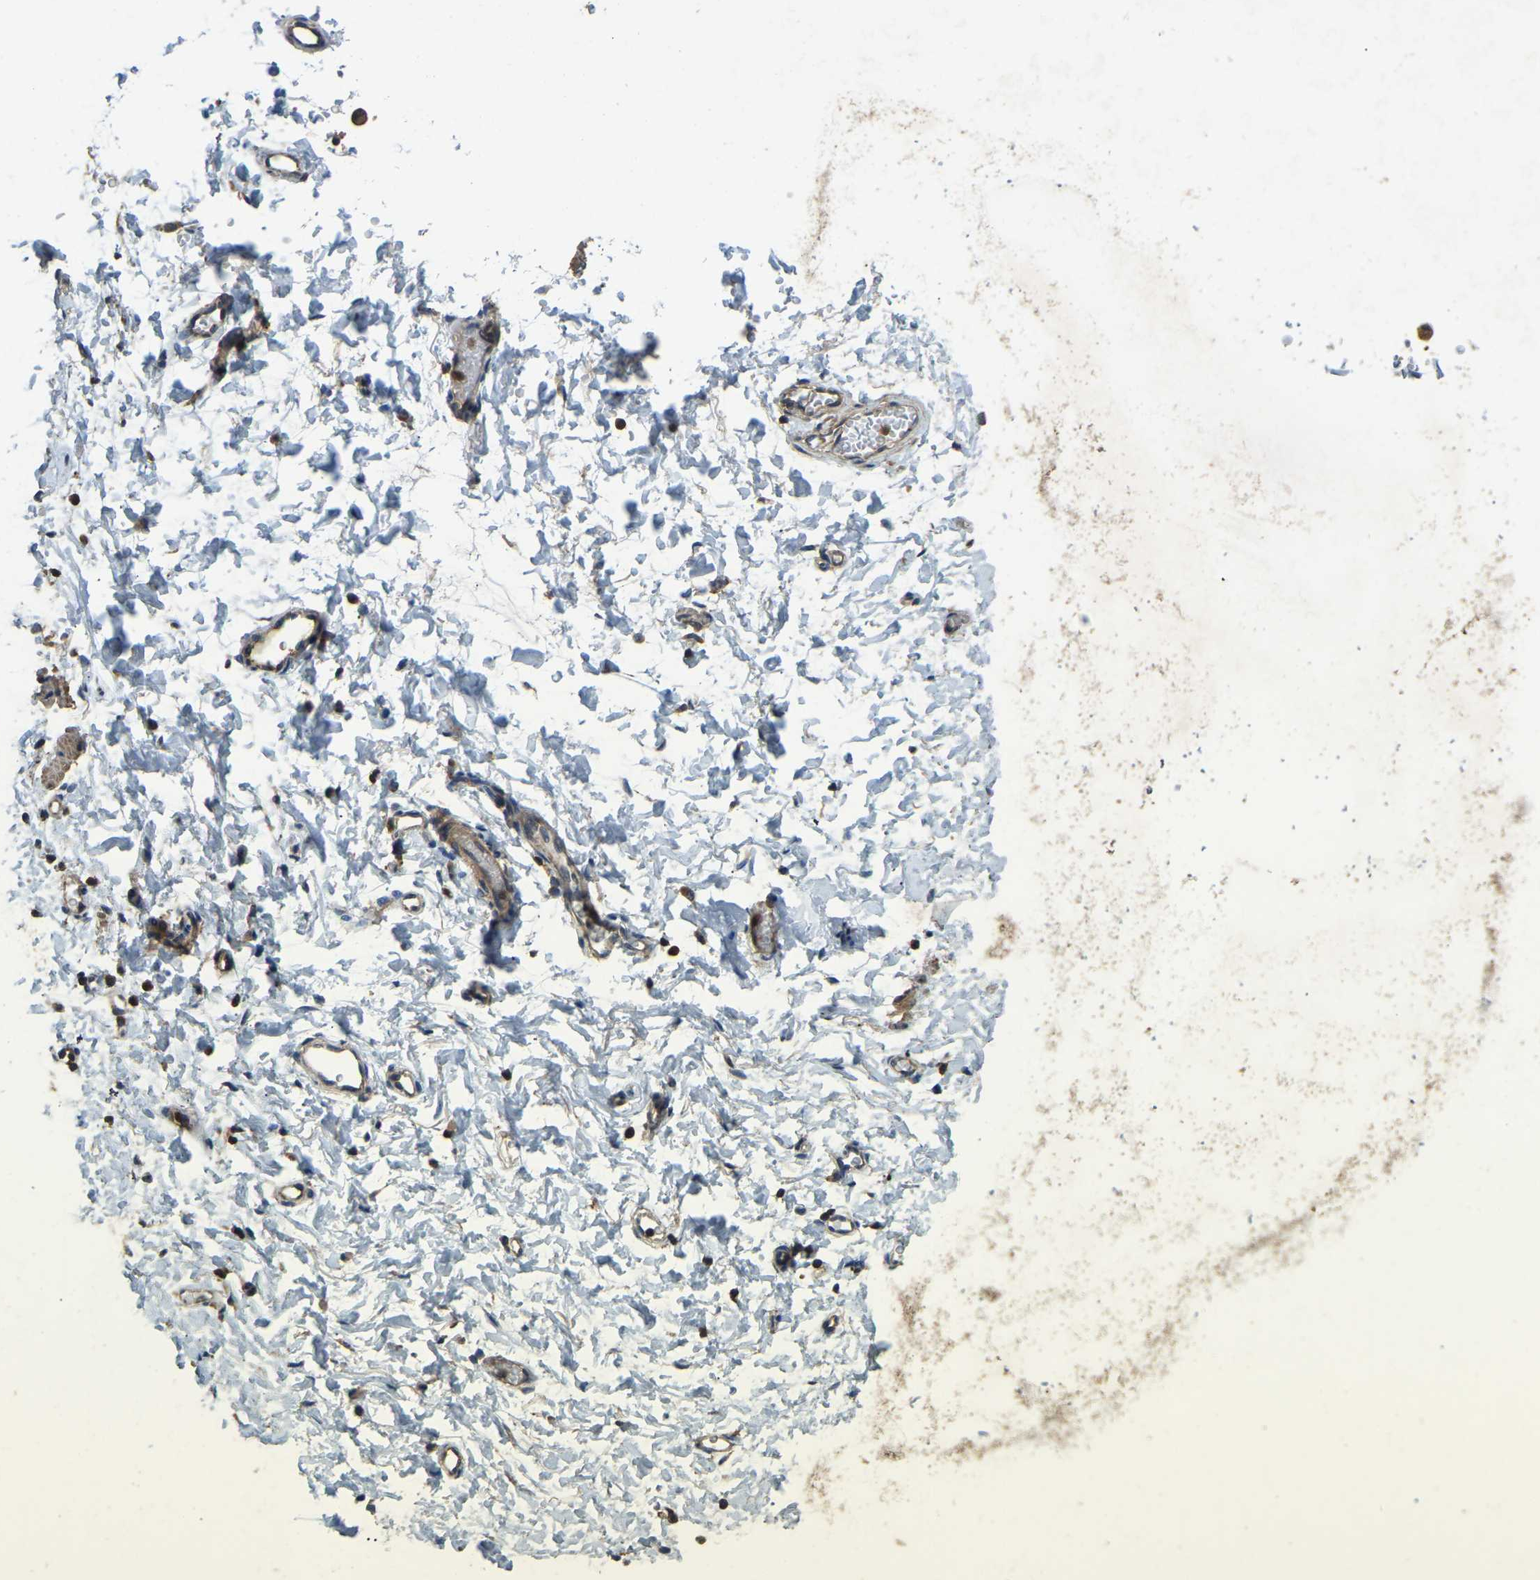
{"staining": {"intensity": "moderate", "quantity": ">75%", "location": "cytoplasmic/membranous"}, "tissue": "soft tissue", "cell_type": "Fibroblasts", "image_type": "normal", "snomed": [{"axis": "morphology", "description": "Normal tissue, NOS"}, {"axis": "topography", "description": "Cartilage tissue"}, {"axis": "topography", "description": "Bronchus"}], "caption": "A histopathology image of human soft tissue stained for a protein displays moderate cytoplasmic/membranous brown staining in fibroblasts.", "gene": "ATP8B1", "patient": {"sex": "female", "age": 53}}